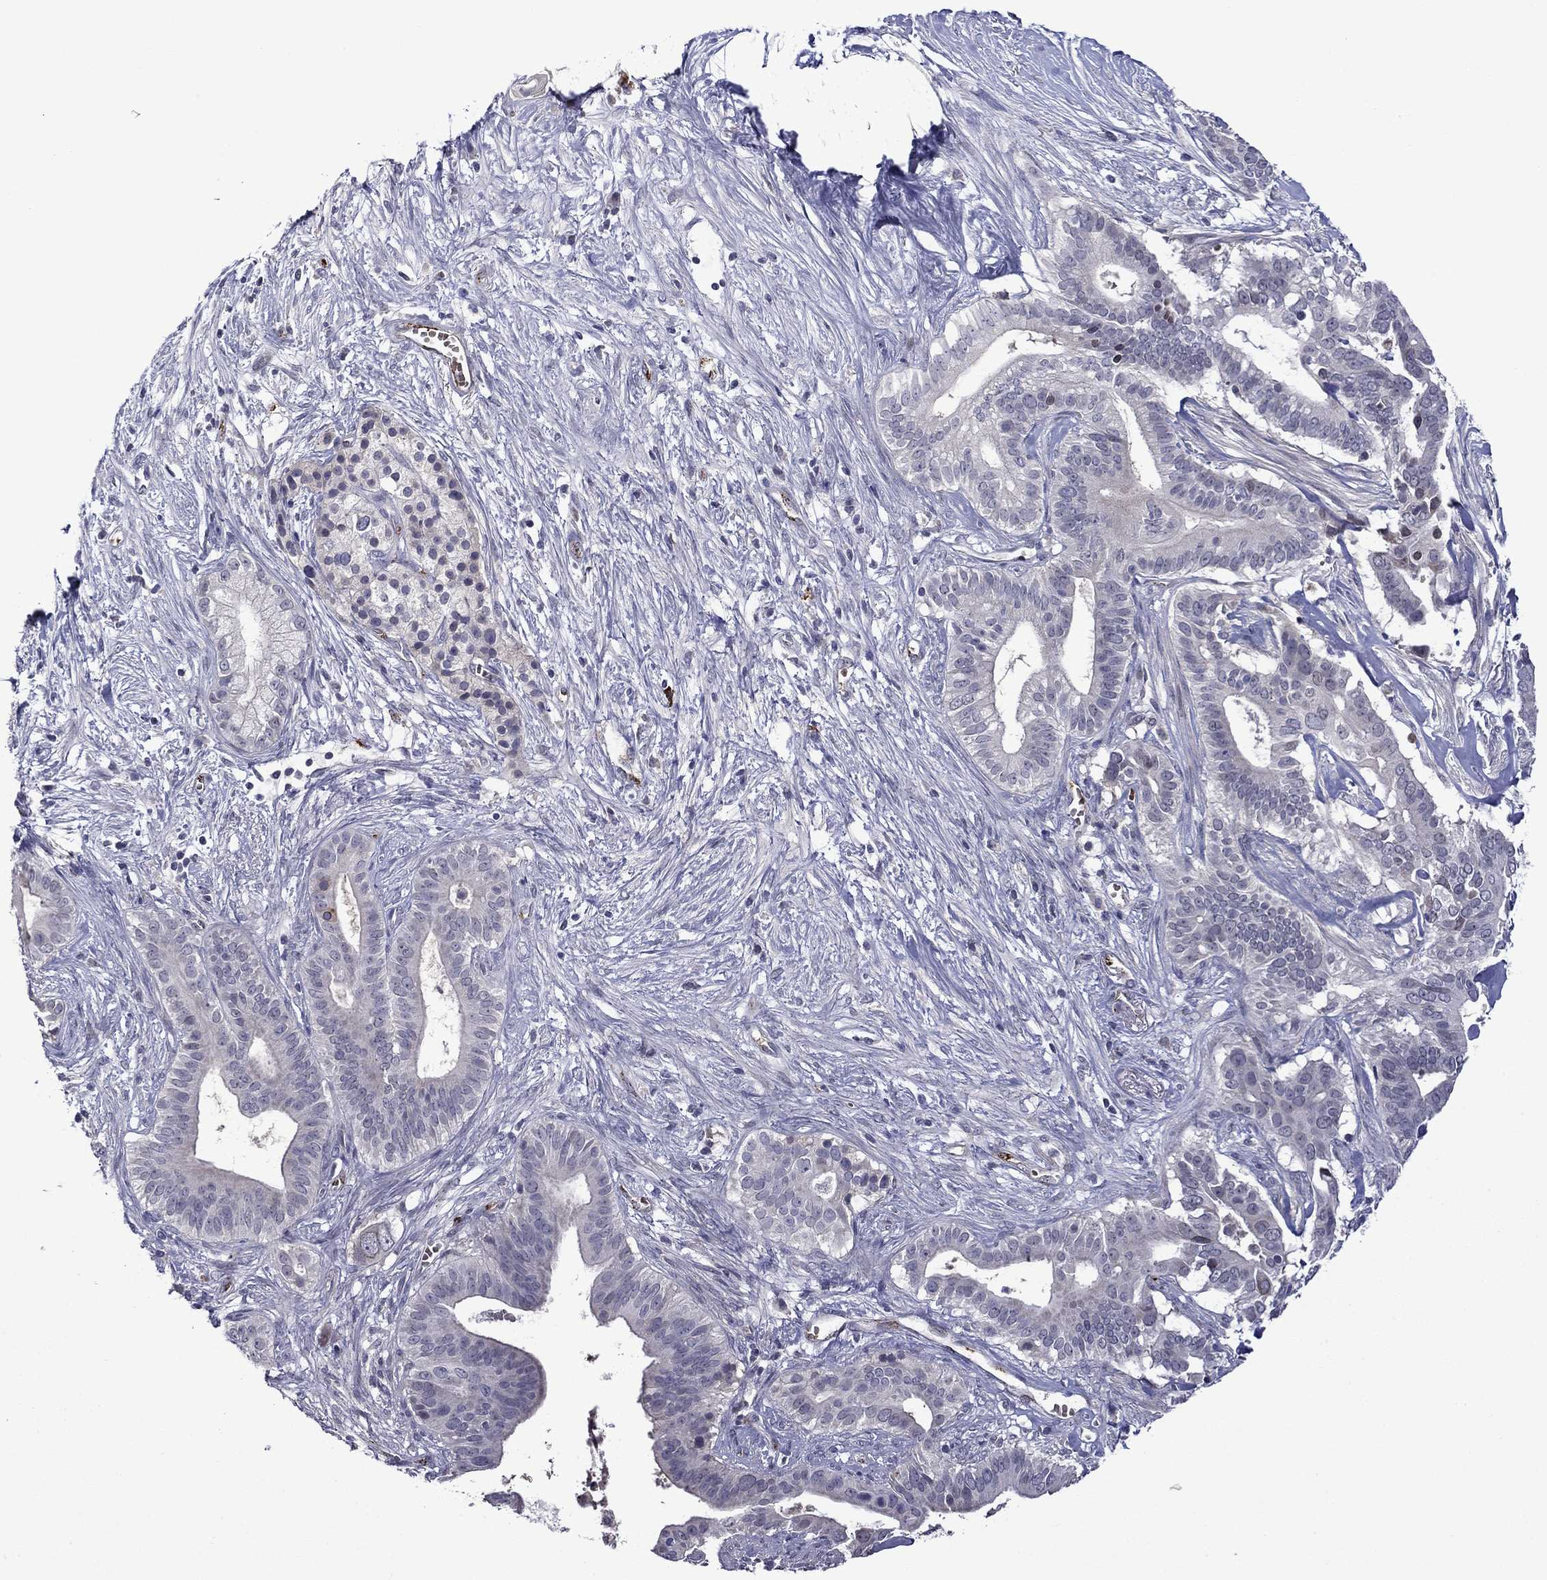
{"staining": {"intensity": "negative", "quantity": "none", "location": "none"}, "tissue": "pancreatic cancer", "cell_type": "Tumor cells", "image_type": "cancer", "snomed": [{"axis": "morphology", "description": "Adenocarcinoma, NOS"}, {"axis": "topography", "description": "Pancreas"}], "caption": "A micrograph of human pancreatic cancer (adenocarcinoma) is negative for staining in tumor cells.", "gene": "SLITRK1", "patient": {"sex": "male", "age": 61}}